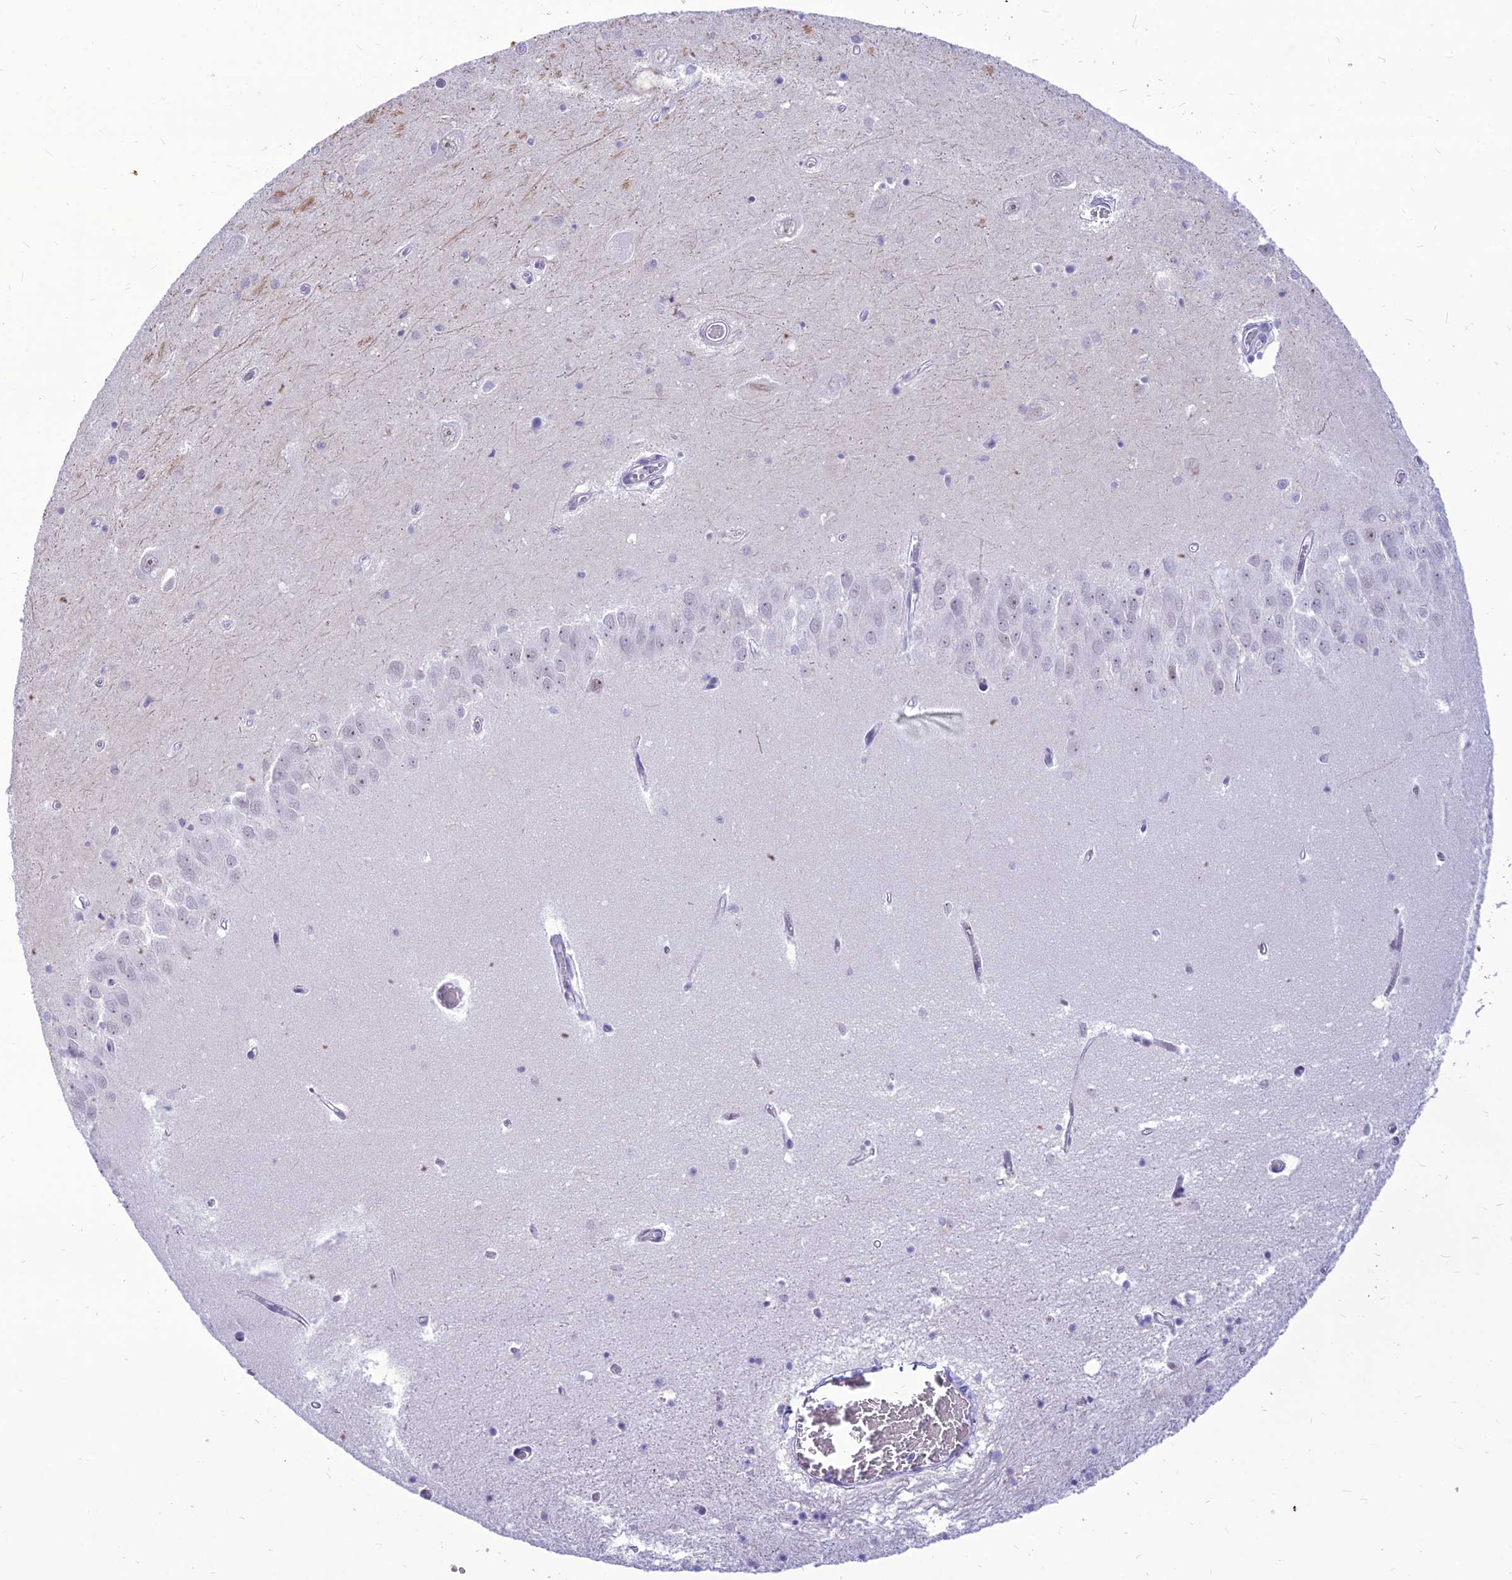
{"staining": {"intensity": "negative", "quantity": "none", "location": "none"}, "tissue": "hippocampus", "cell_type": "Glial cells", "image_type": "normal", "snomed": [{"axis": "morphology", "description": "Normal tissue, NOS"}, {"axis": "topography", "description": "Hippocampus"}], "caption": "Immunohistochemistry (IHC) histopathology image of normal hippocampus stained for a protein (brown), which reveals no staining in glial cells. (DAB (3,3'-diaminobenzidine) IHC visualized using brightfield microscopy, high magnification).", "gene": "DHX40", "patient": {"sex": "male", "age": 70}}